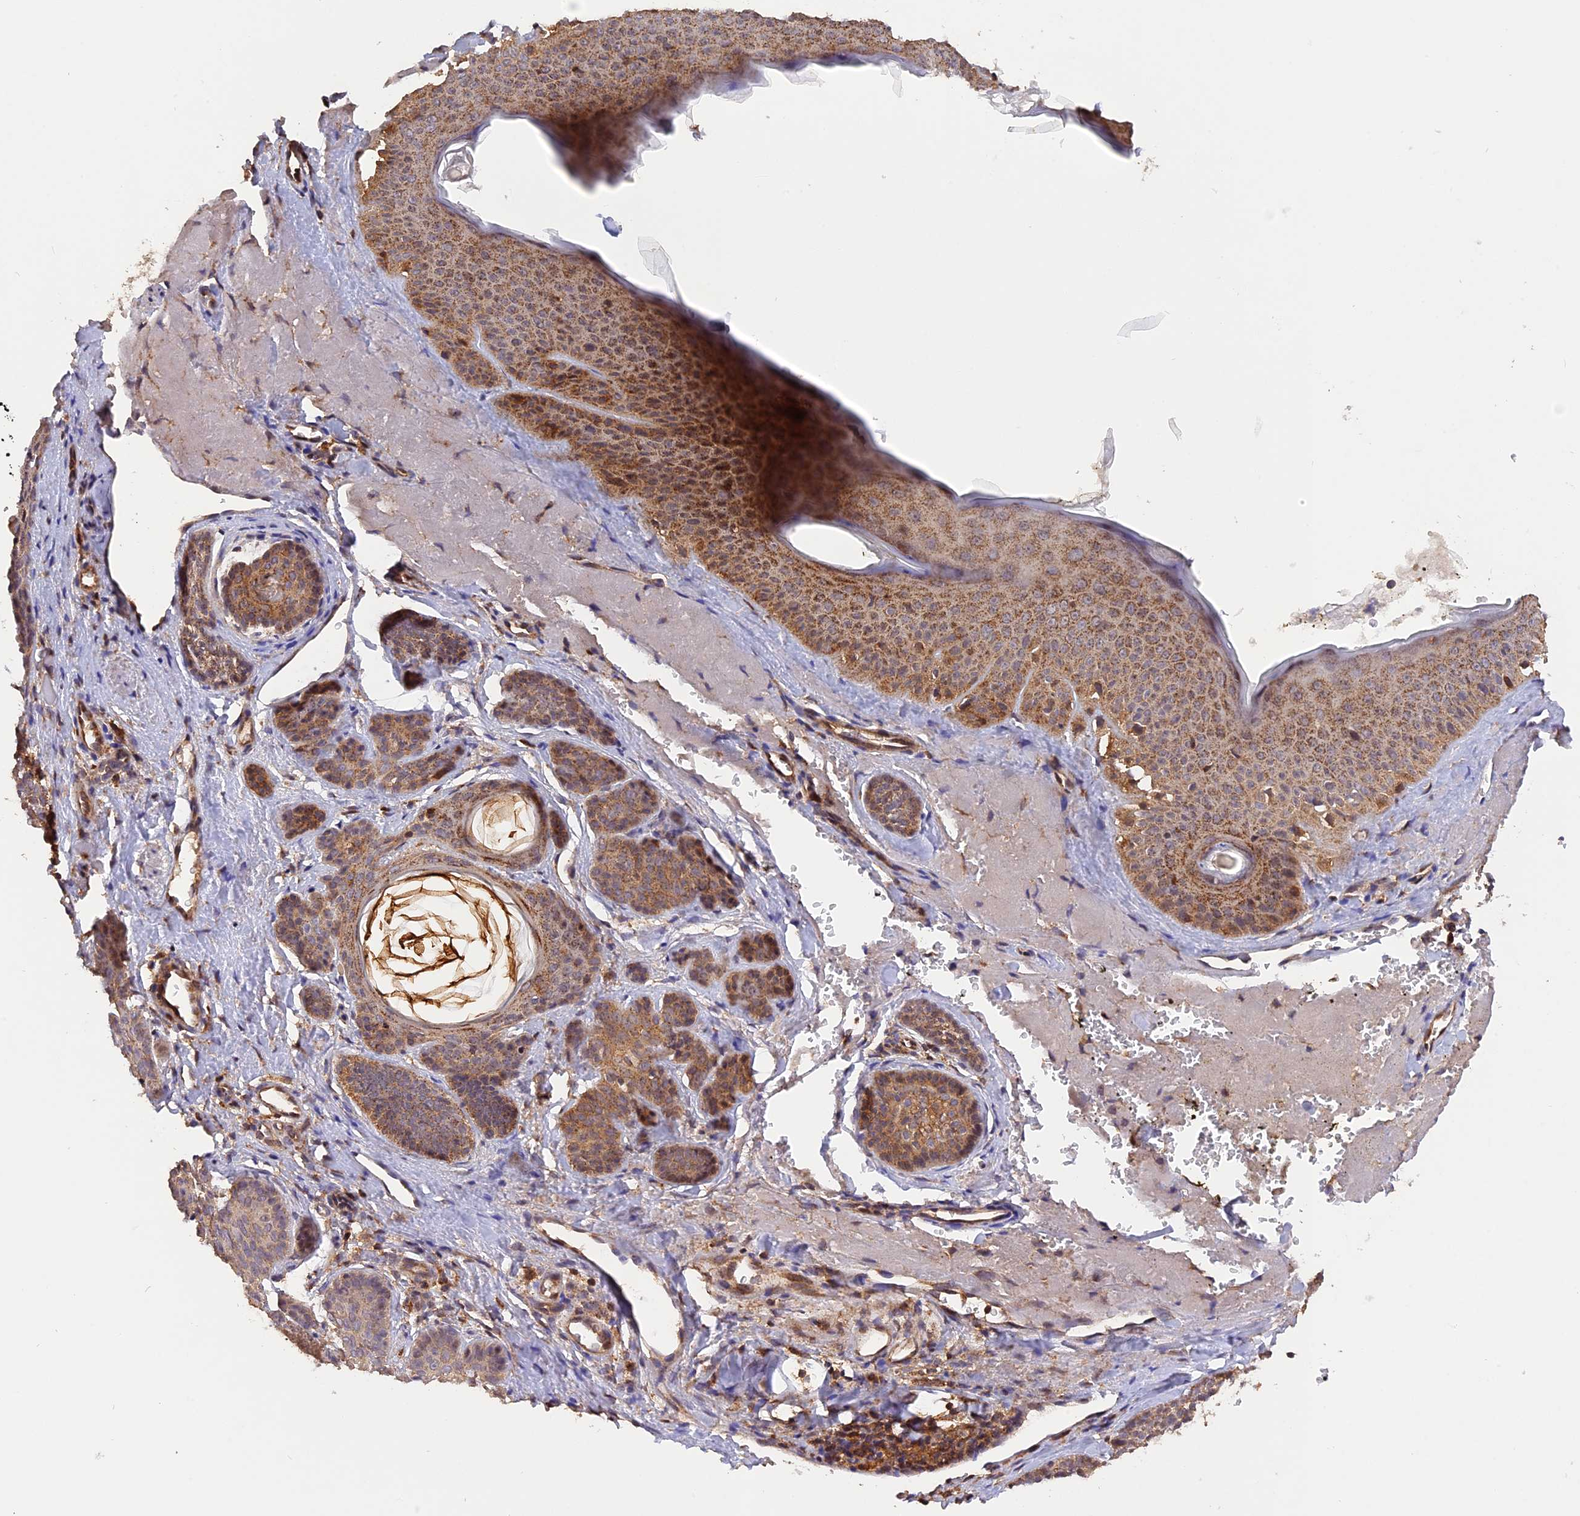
{"staining": {"intensity": "moderate", "quantity": ">75%", "location": "cytoplasmic/membranous"}, "tissue": "skin cancer", "cell_type": "Tumor cells", "image_type": "cancer", "snomed": [{"axis": "morphology", "description": "Basal cell carcinoma"}, {"axis": "topography", "description": "Skin"}], "caption": "Immunohistochemistry image of human skin basal cell carcinoma stained for a protein (brown), which reveals medium levels of moderate cytoplasmic/membranous positivity in approximately >75% of tumor cells.", "gene": "PEX3", "patient": {"sex": "male", "age": 85}}